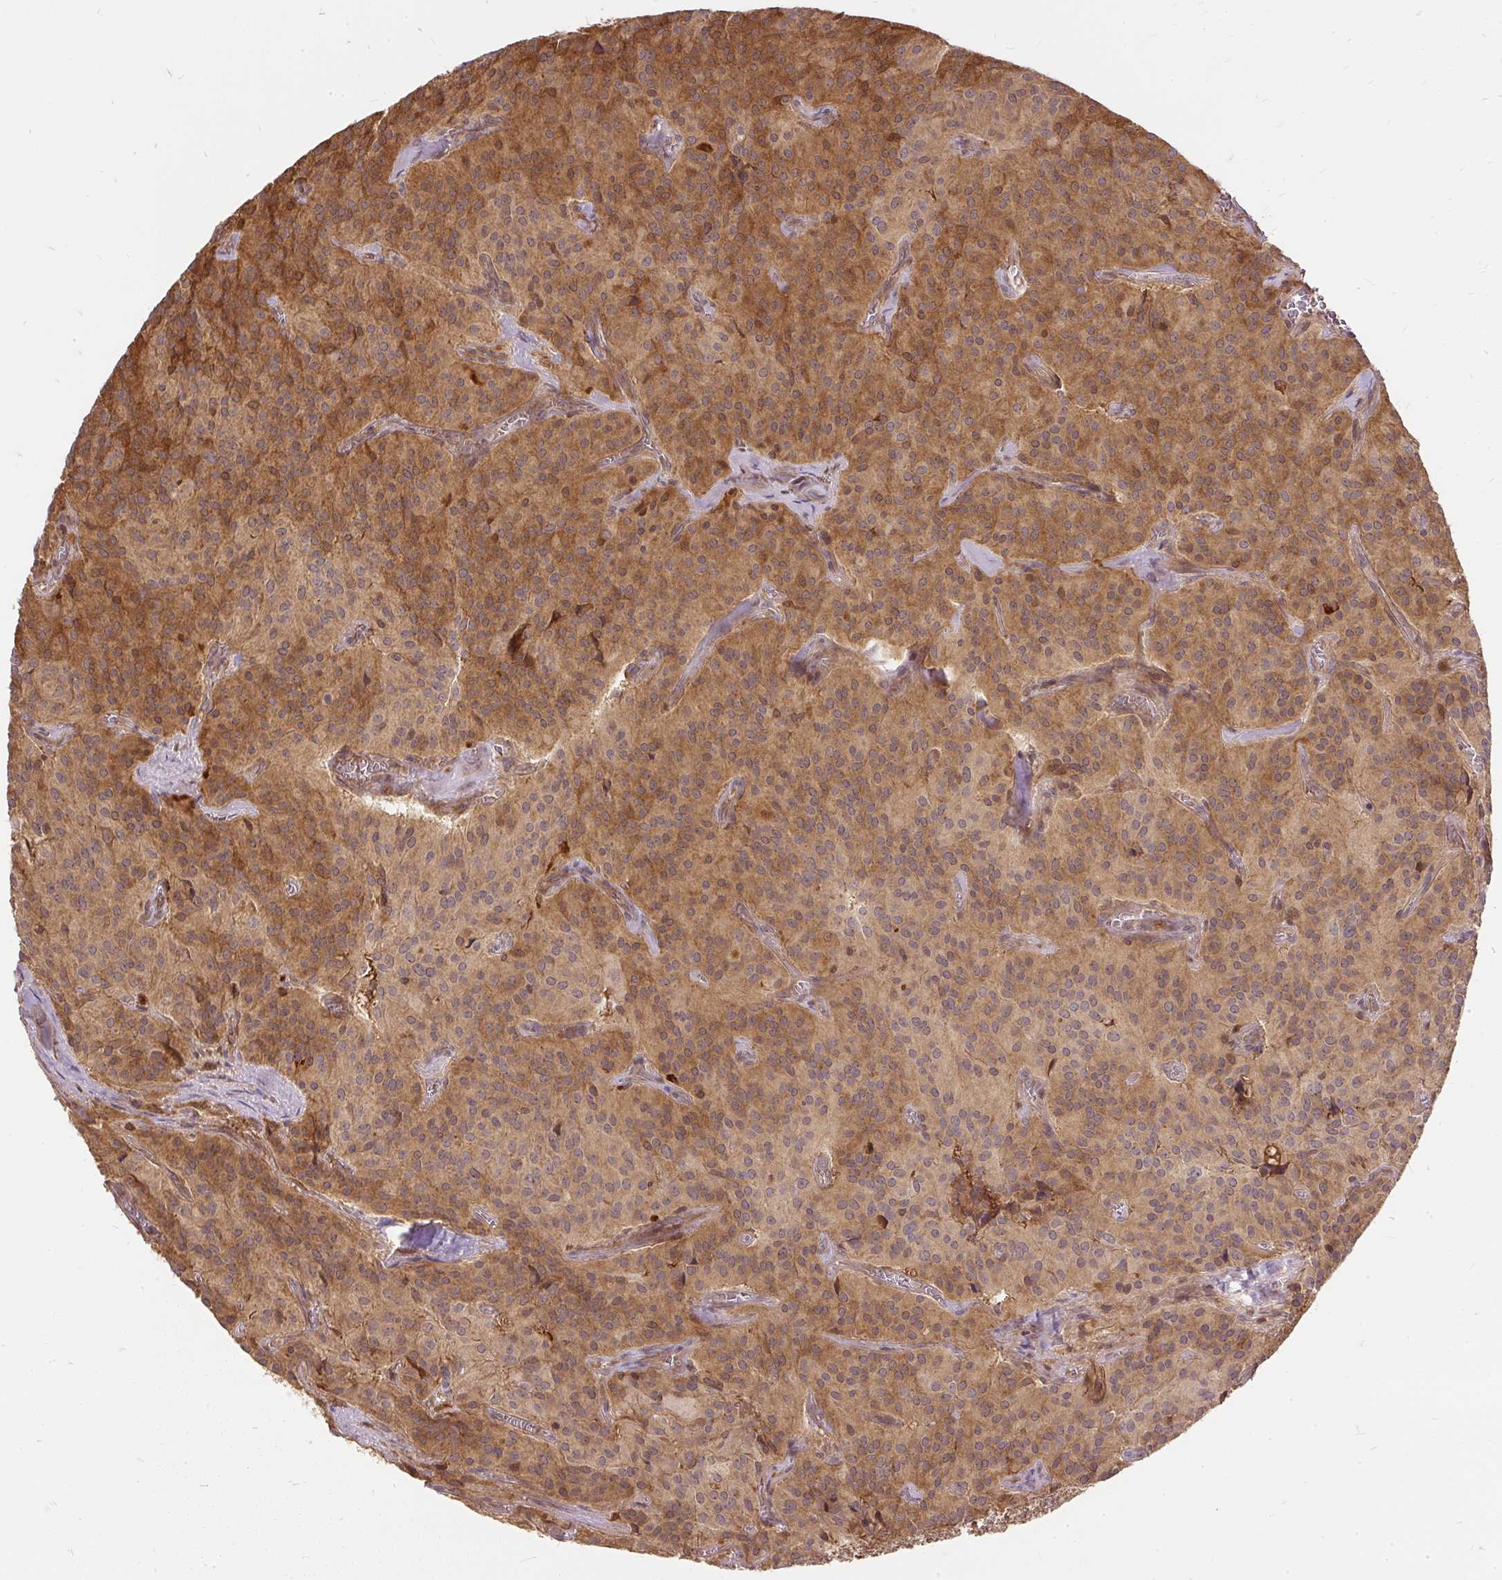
{"staining": {"intensity": "moderate", "quantity": ">75%", "location": "cytoplasmic/membranous"}, "tissue": "glioma", "cell_type": "Tumor cells", "image_type": "cancer", "snomed": [{"axis": "morphology", "description": "Glioma, malignant, Low grade"}, {"axis": "topography", "description": "Brain"}], "caption": "Immunohistochemistry staining of glioma, which shows medium levels of moderate cytoplasmic/membranous staining in about >75% of tumor cells indicating moderate cytoplasmic/membranous protein expression. The staining was performed using DAB (brown) for protein detection and nuclei were counterstained in hematoxylin (blue).", "gene": "AP5S1", "patient": {"sex": "male", "age": 42}}